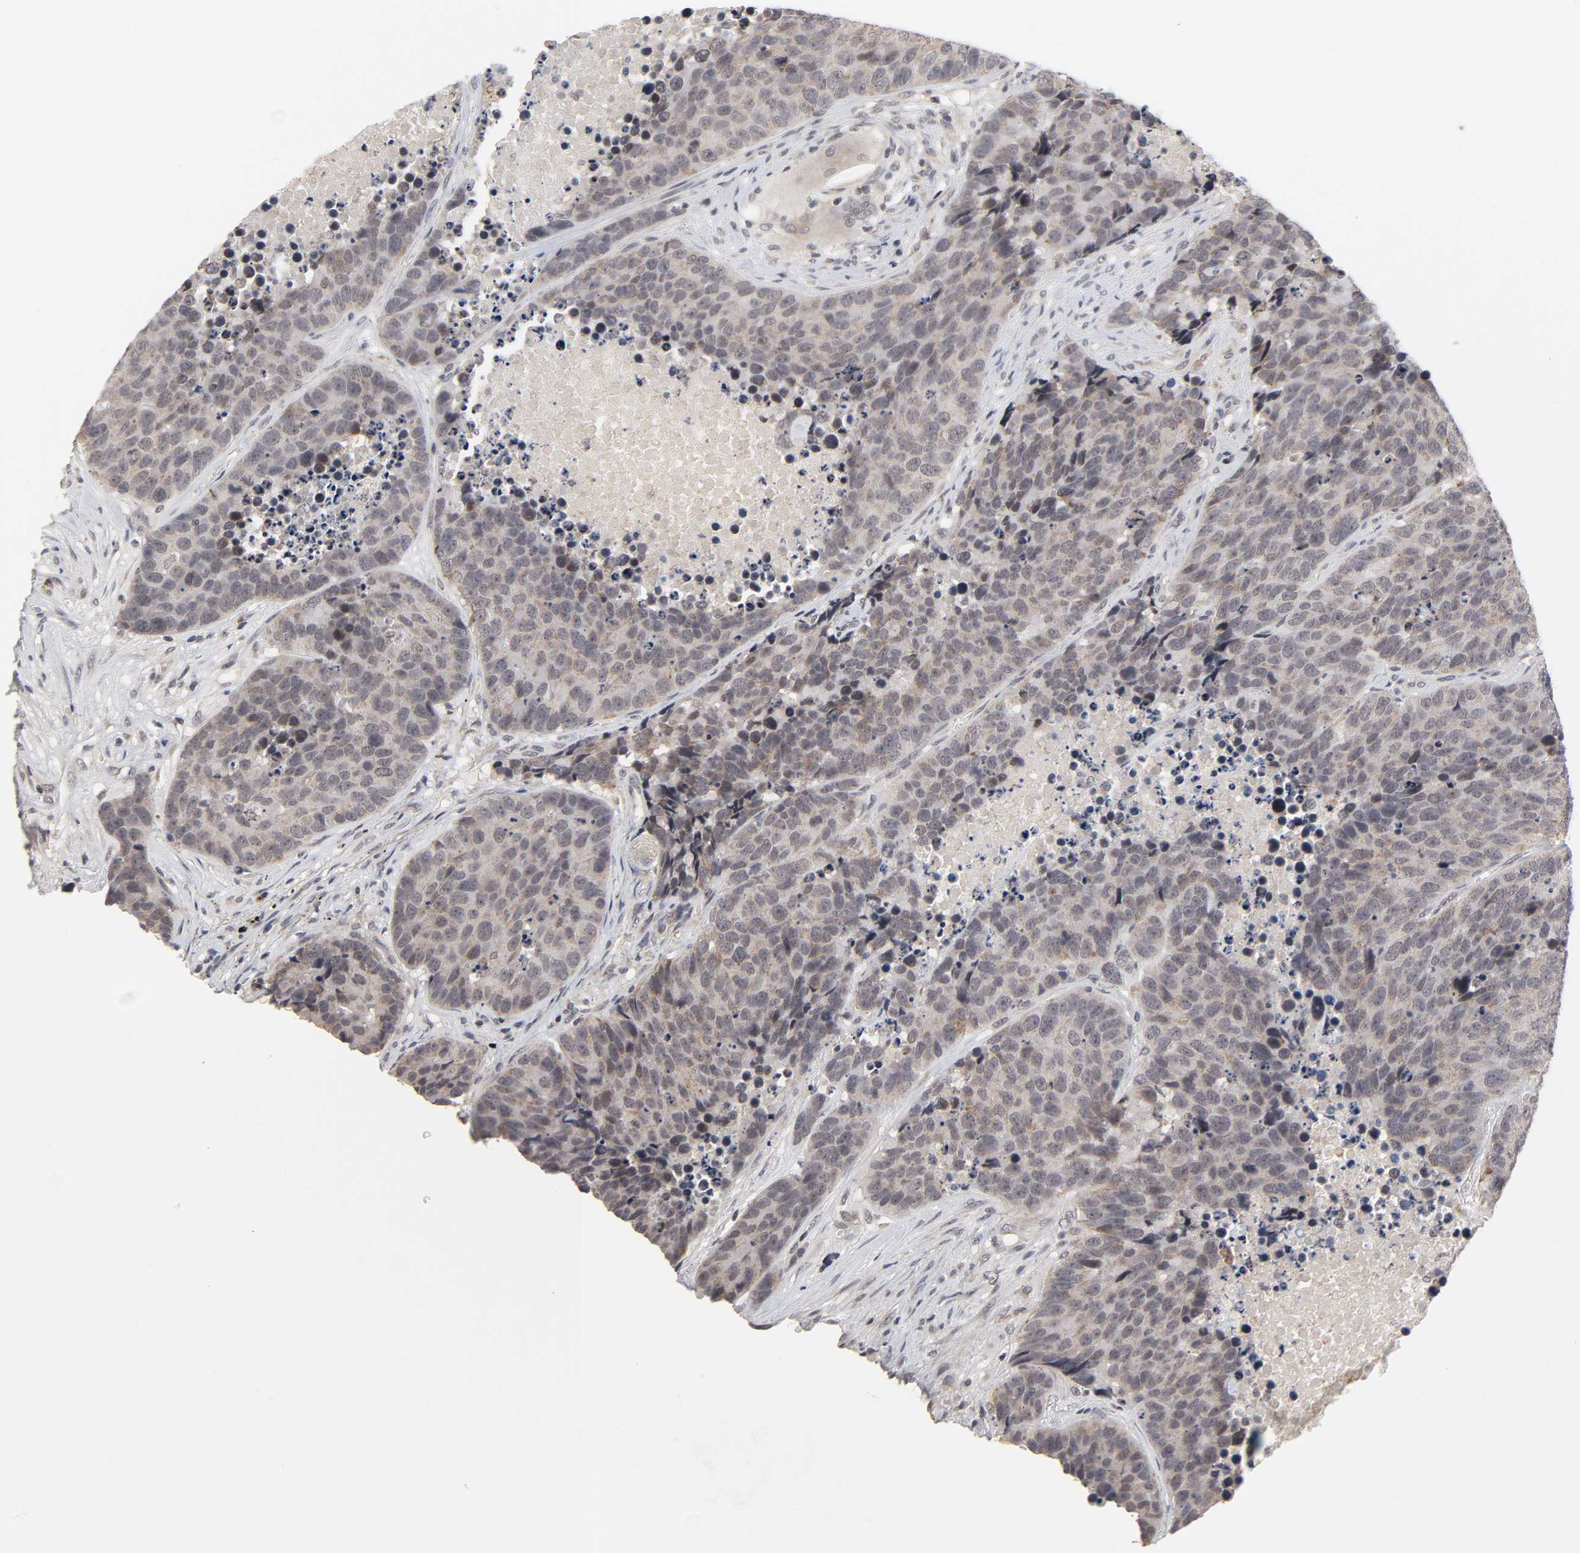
{"staining": {"intensity": "moderate", "quantity": "25%-75%", "location": "cytoplasmic/membranous,nuclear"}, "tissue": "carcinoid", "cell_type": "Tumor cells", "image_type": "cancer", "snomed": [{"axis": "morphology", "description": "Carcinoid, malignant, NOS"}, {"axis": "topography", "description": "Lung"}], "caption": "Brown immunohistochemical staining in human carcinoid (malignant) exhibits moderate cytoplasmic/membranous and nuclear expression in about 25%-75% of tumor cells.", "gene": "AUH", "patient": {"sex": "male", "age": 60}}